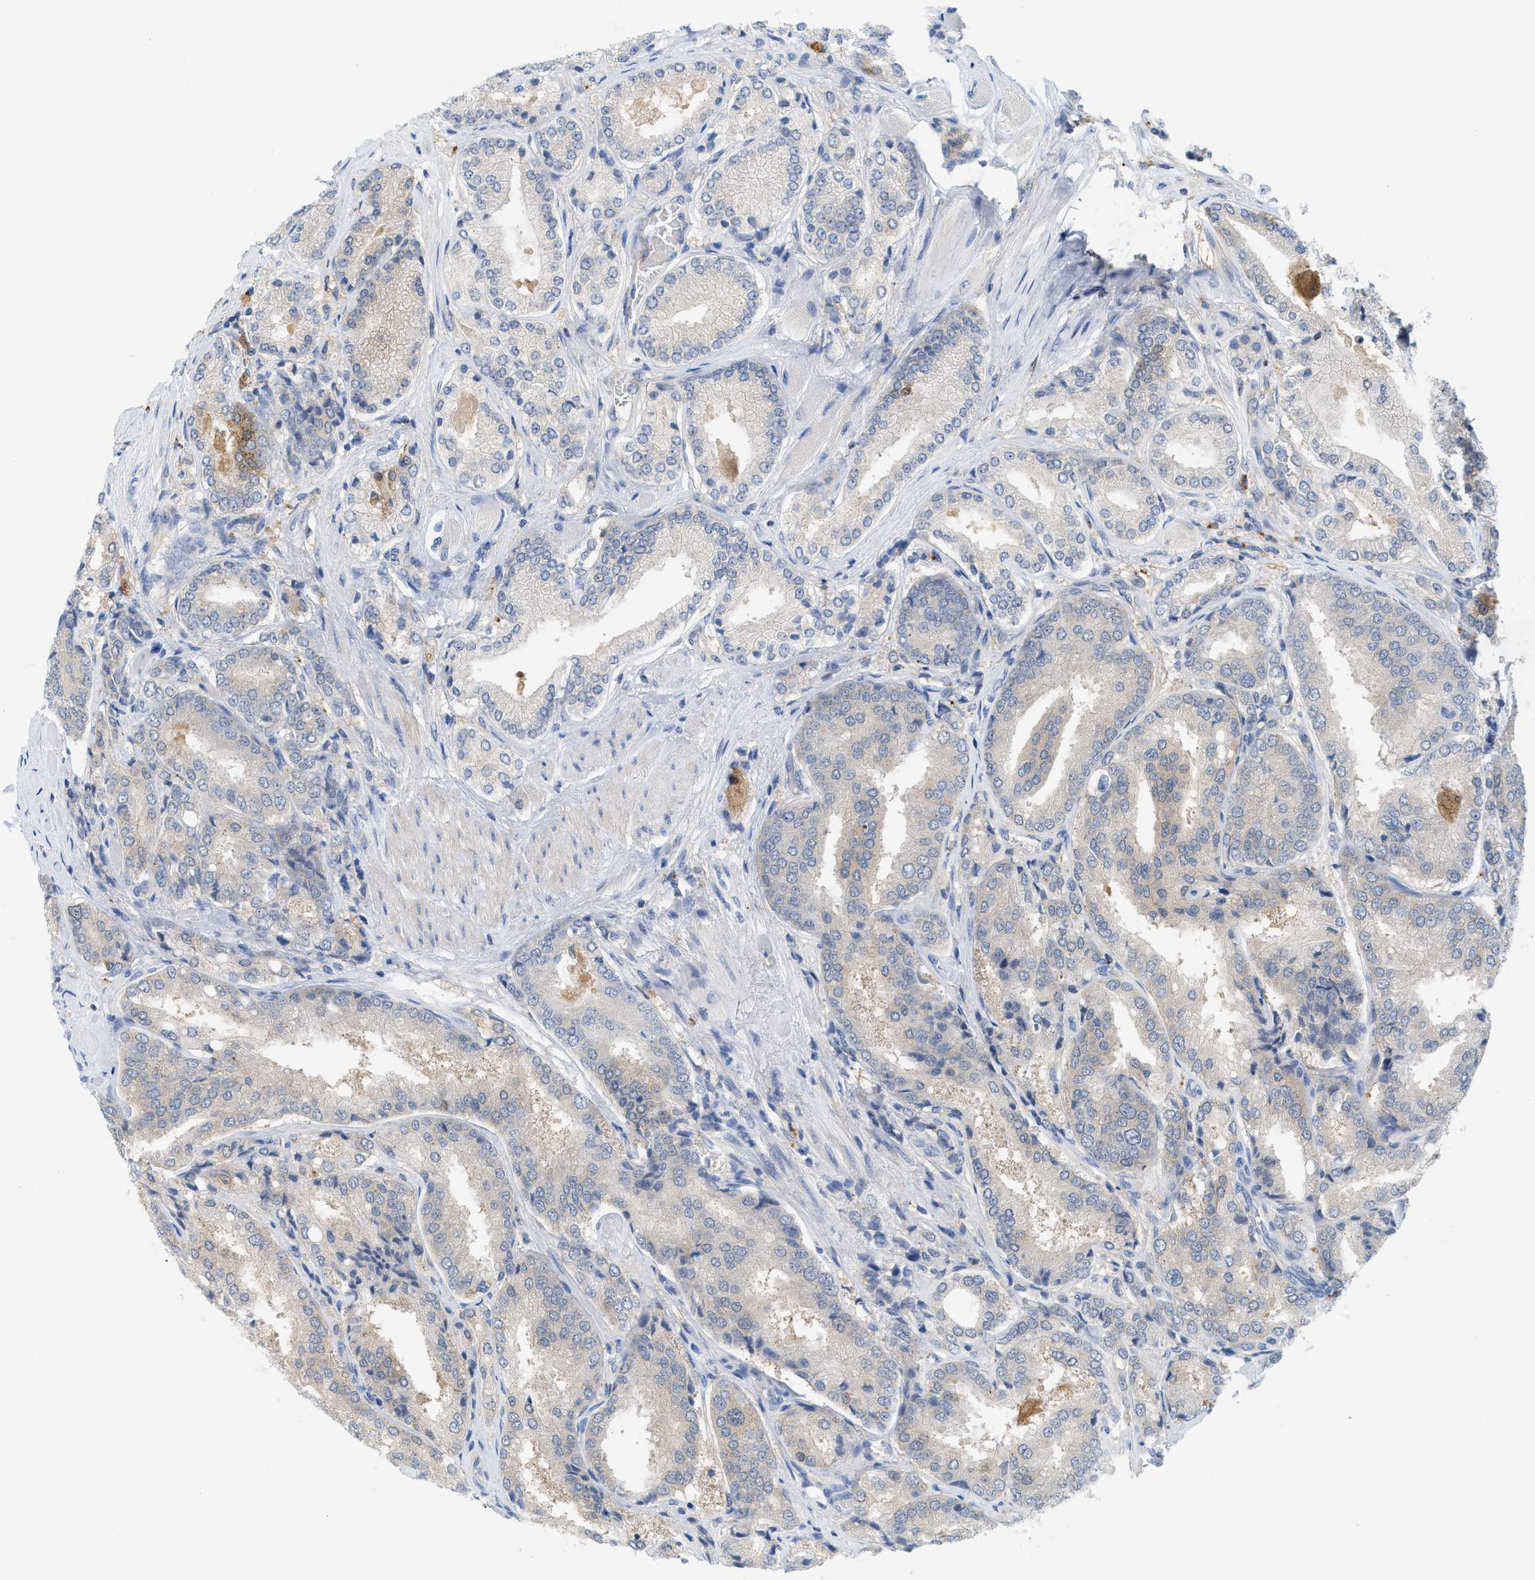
{"staining": {"intensity": "weak", "quantity": ">75%", "location": "cytoplasmic/membranous"}, "tissue": "prostate cancer", "cell_type": "Tumor cells", "image_type": "cancer", "snomed": [{"axis": "morphology", "description": "Adenocarcinoma, High grade"}, {"axis": "topography", "description": "Prostate"}], "caption": "Immunohistochemical staining of human prostate high-grade adenocarcinoma exhibits low levels of weak cytoplasmic/membranous staining in about >75% of tumor cells.", "gene": "CSTB", "patient": {"sex": "male", "age": 50}}